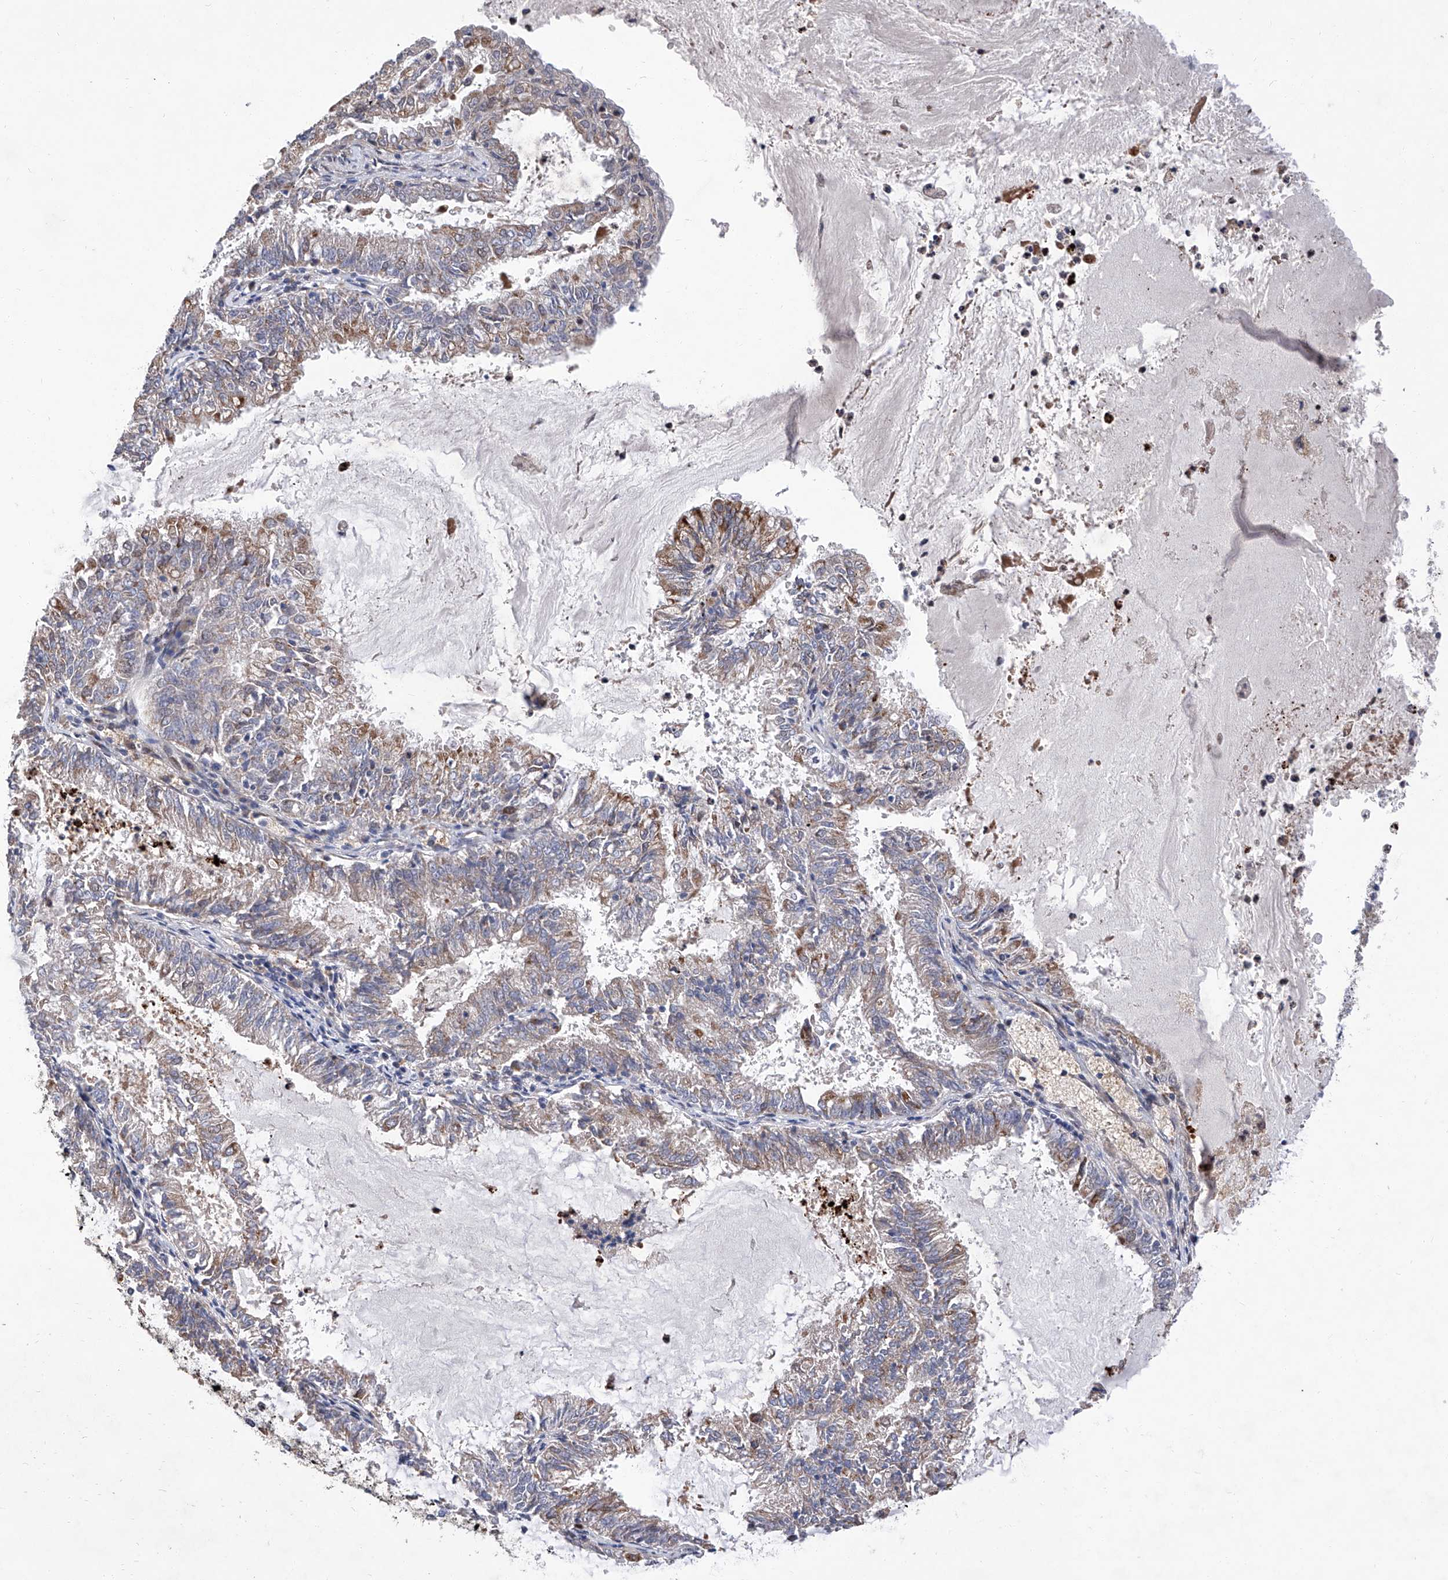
{"staining": {"intensity": "moderate", "quantity": "<25%", "location": "cytoplasmic/membranous"}, "tissue": "endometrial cancer", "cell_type": "Tumor cells", "image_type": "cancer", "snomed": [{"axis": "morphology", "description": "Adenocarcinoma, NOS"}, {"axis": "topography", "description": "Endometrium"}], "caption": "Adenocarcinoma (endometrial) tissue reveals moderate cytoplasmic/membranous staining in about <25% of tumor cells Nuclei are stained in blue.", "gene": "FARP2", "patient": {"sex": "female", "age": 57}}